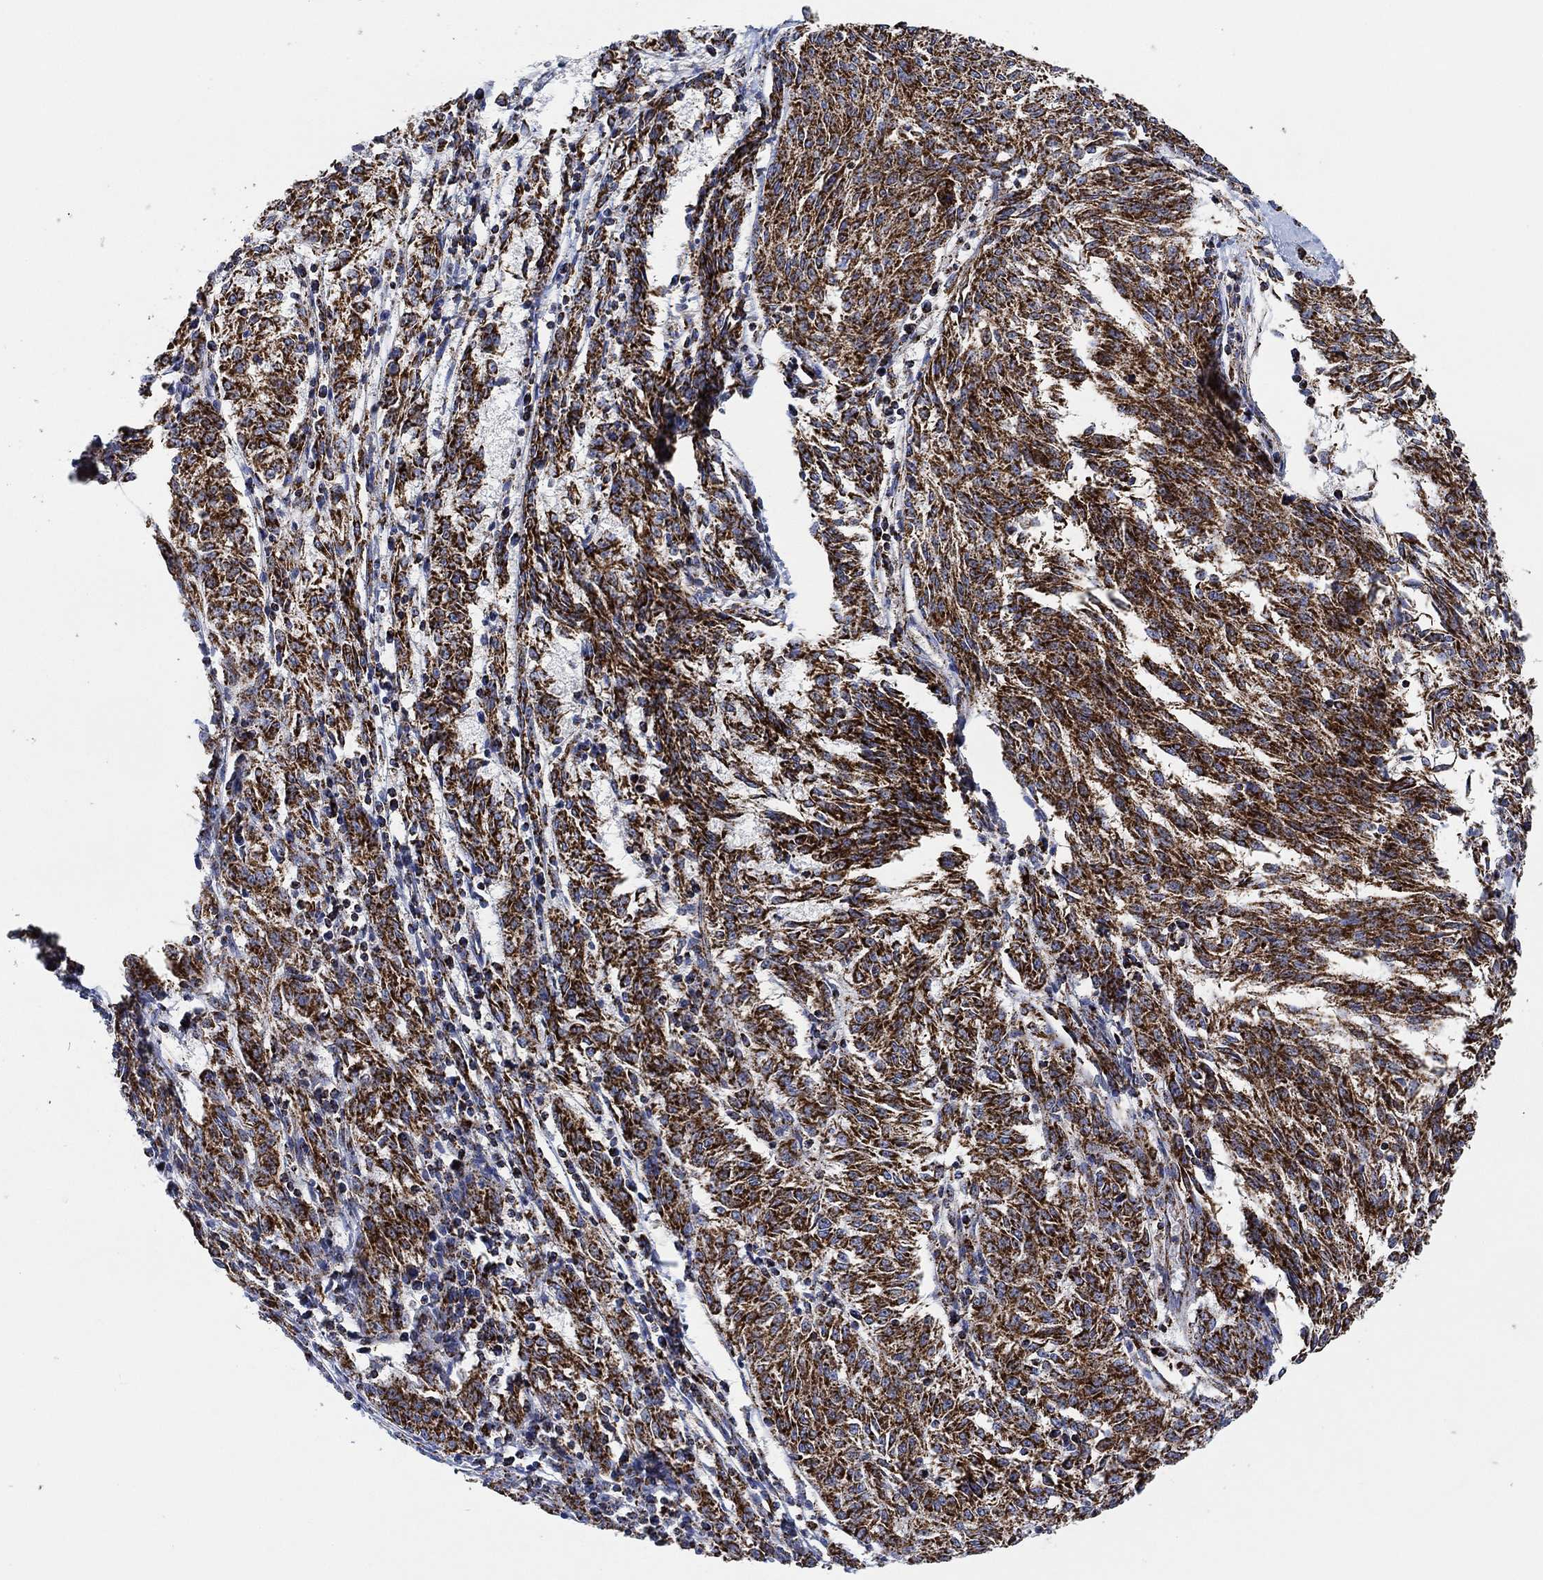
{"staining": {"intensity": "strong", "quantity": ">75%", "location": "cytoplasmic/membranous"}, "tissue": "melanoma", "cell_type": "Tumor cells", "image_type": "cancer", "snomed": [{"axis": "morphology", "description": "Malignant melanoma, NOS"}, {"axis": "topography", "description": "Skin"}], "caption": "Immunohistochemical staining of human melanoma displays strong cytoplasmic/membranous protein expression in about >75% of tumor cells.", "gene": "NDUFS3", "patient": {"sex": "female", "age": 72}}